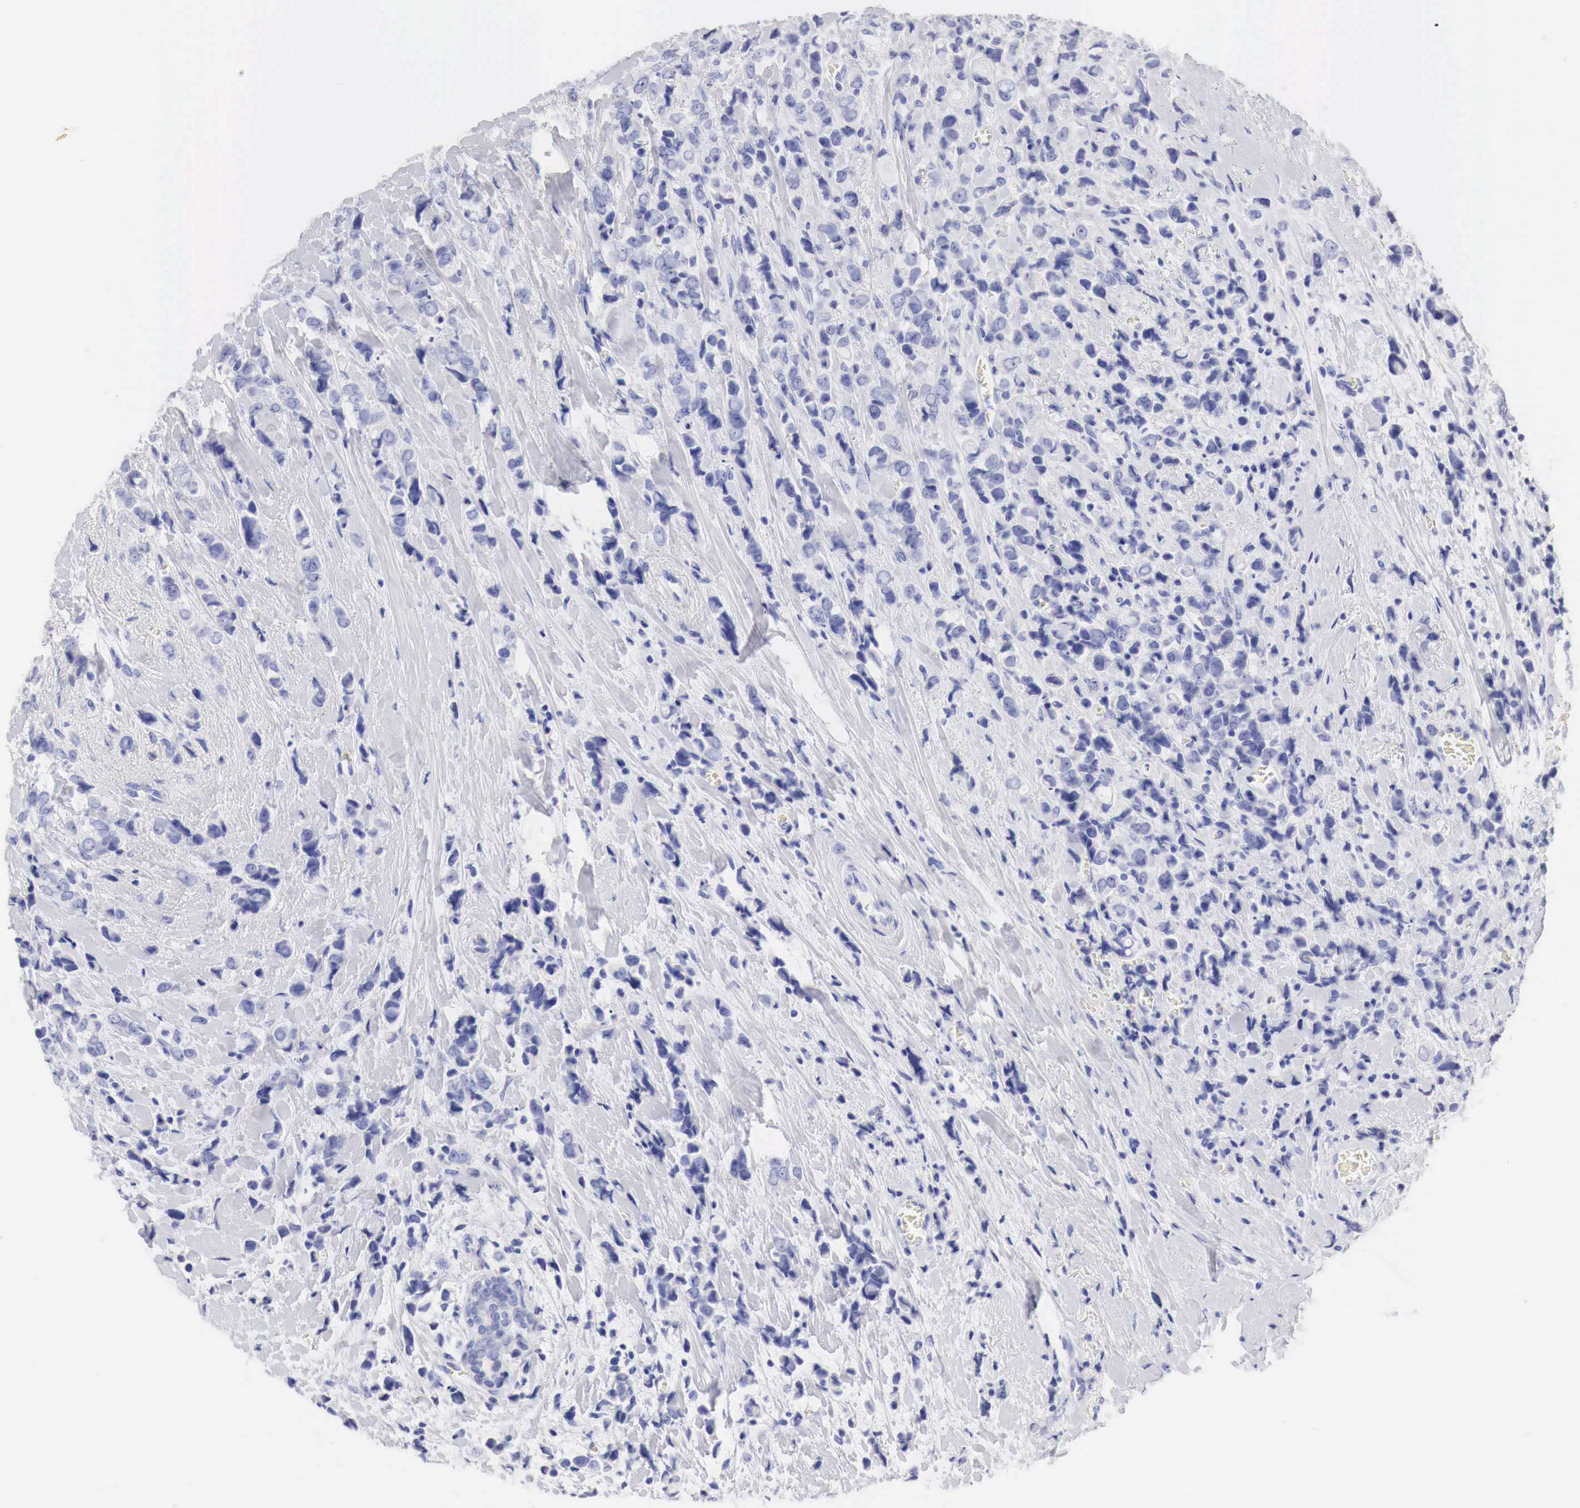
{"staining": {"intensity": "negative", "quantity": "none", "location": "none"}, "tissue": "breast cancer", "cell_type": "Tumor cells", "image_type": "cancer", "snomed": [{"axis": "morphology", "description": "Lobular carcinoma"}, {"axis": "topography", "description": "Breast"}], "caption": "Tumor cells show no significant protein positivity in breast lobular carcinoma.", "gene": "TYR", "patient": {"sex": "female", "age": 57}}